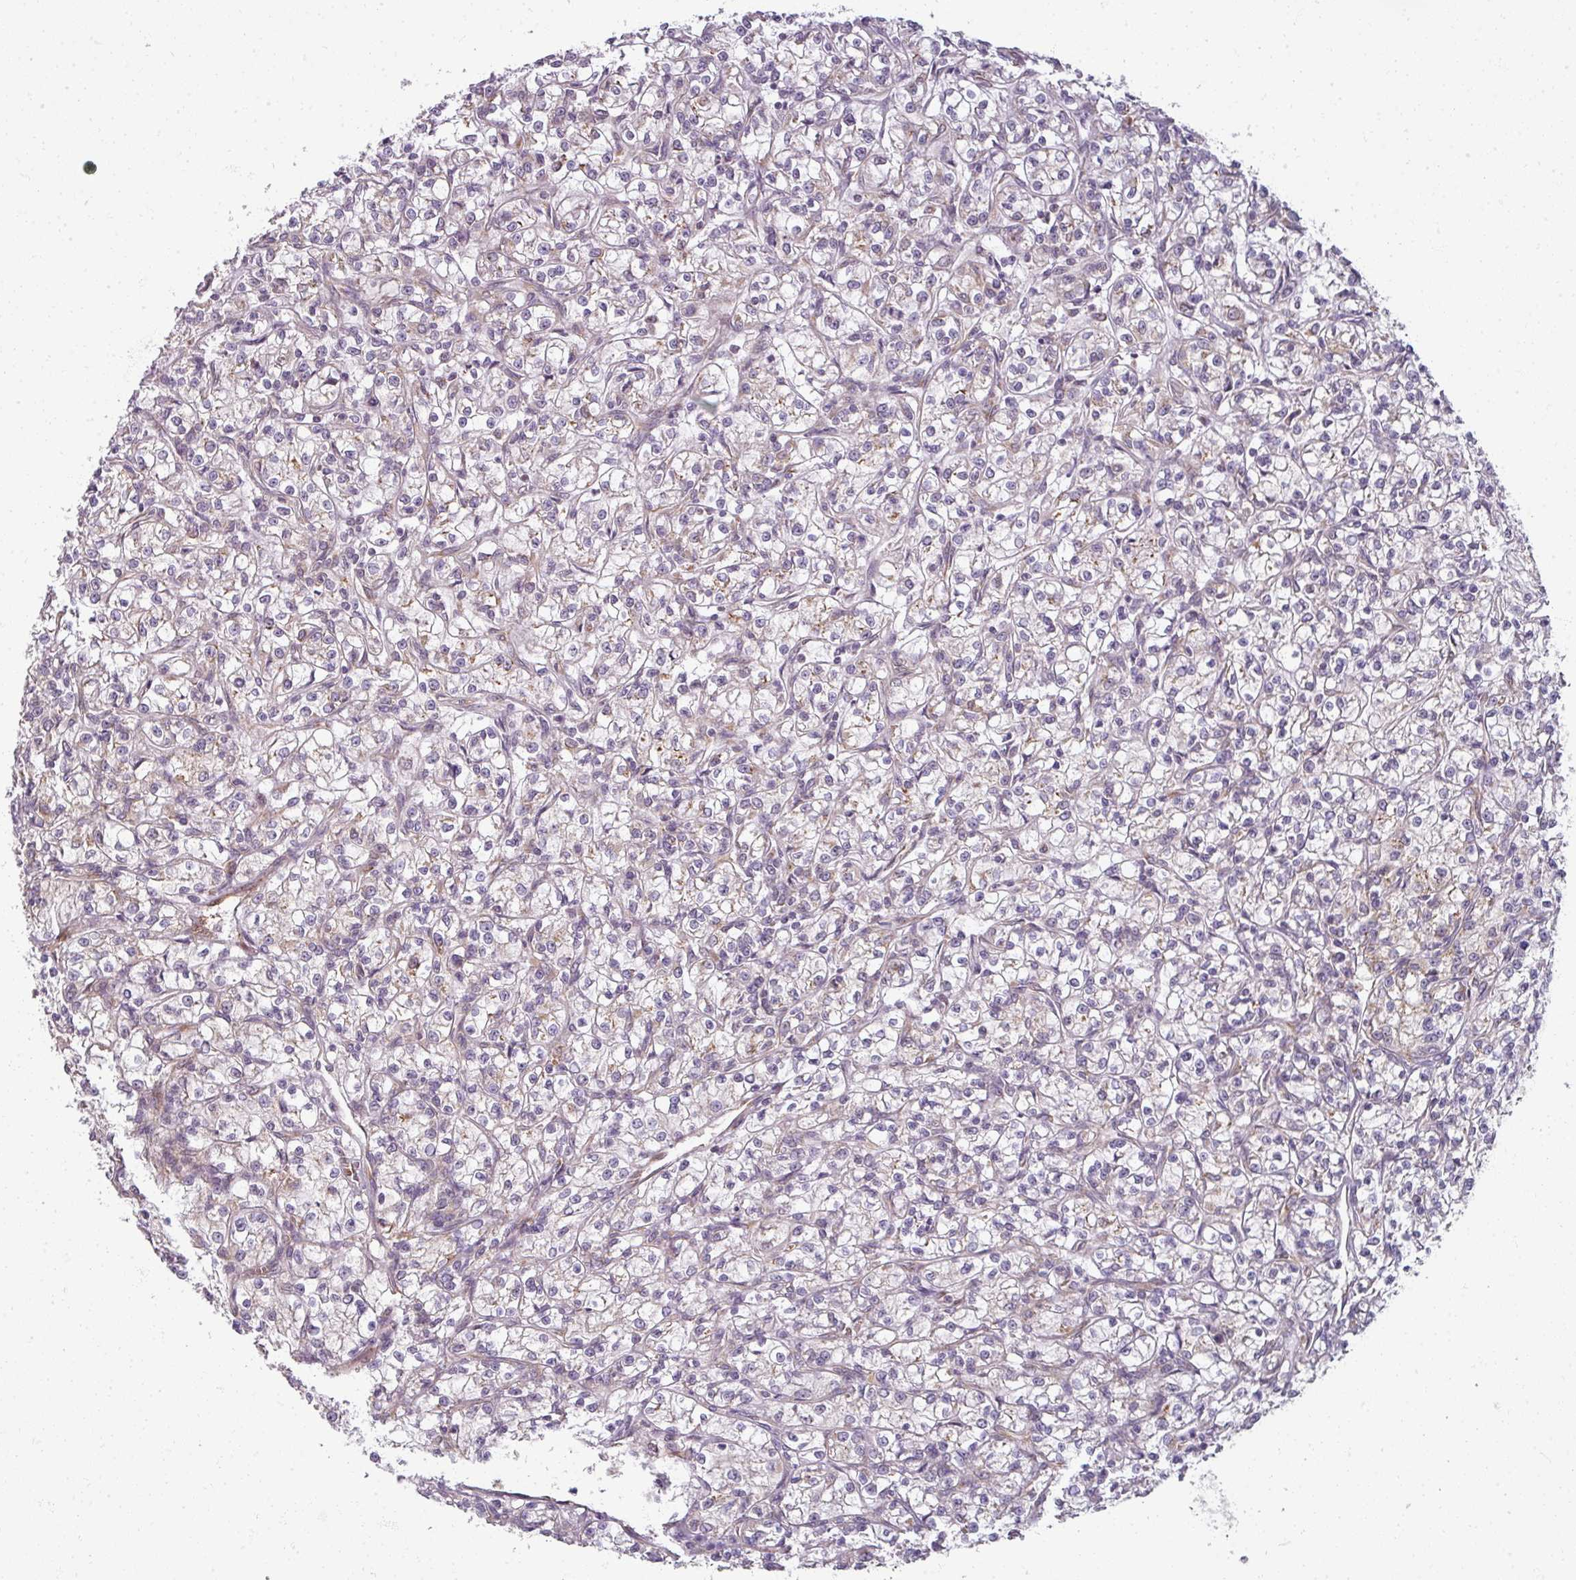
{"staining": {"intensity": "negative", "quantity": "none", "location": "none"}, "tissue": "renal cancer", "cell_type": "Tumor cells", "image_type": "cancer", "snomed": [{"axis": "morphology", "description": "Adenocarcinoma, NOS"}, {"axis": "topography", "description": "Kidney"}], "caption": "Immunohistochemistry histopathology image of neoplastic tissue: human renal cancer stained with DAB shows no significant protein staining in tumor cells. (Stains: DAB immunohistochemistry (IHC) with hematoxylin counter stain, Microscopy: brightfield microscopy at high magnification).", "gene": "AGPAT4", "patient": {"sex": "female", "age": 59}}